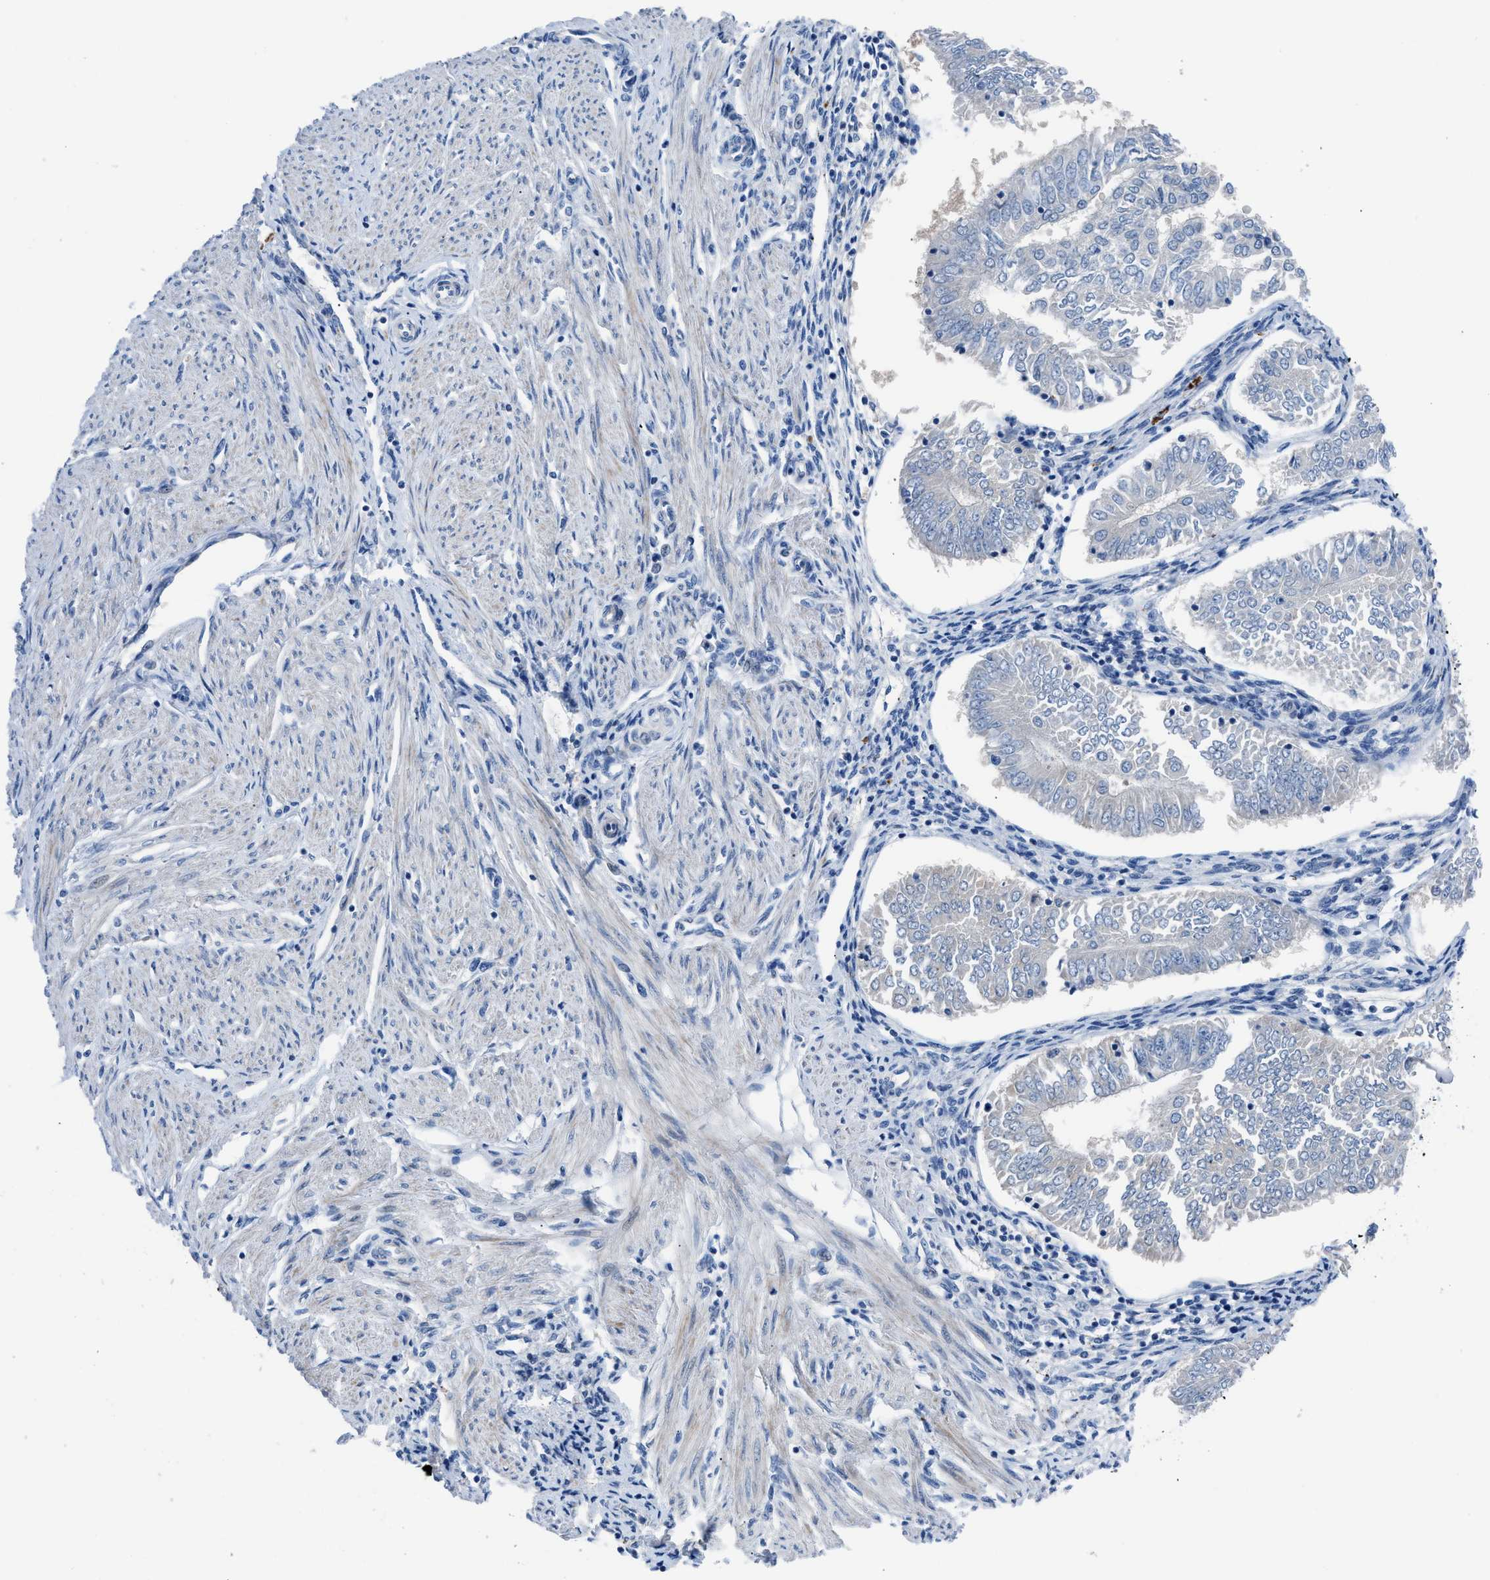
{"staining": {"intensity": "negative", "quantity": "none", "location": "none"}, "tissue": "endometrial cancer", "cell_type": "Tumor cells", "image_type": "cancer", "snomed": [{"axis": "morphology", "description": "Adenocarcinoma, NOS"}, {"axis": "topography", "description": "Endometrium"}], "caption": "Endometrial cancer stained for a protein using immunohistochemistry (IHC) displays no positivity tumor cells.", "gene": "UAP1", "patient": {"sex": "female", "age": 53}}